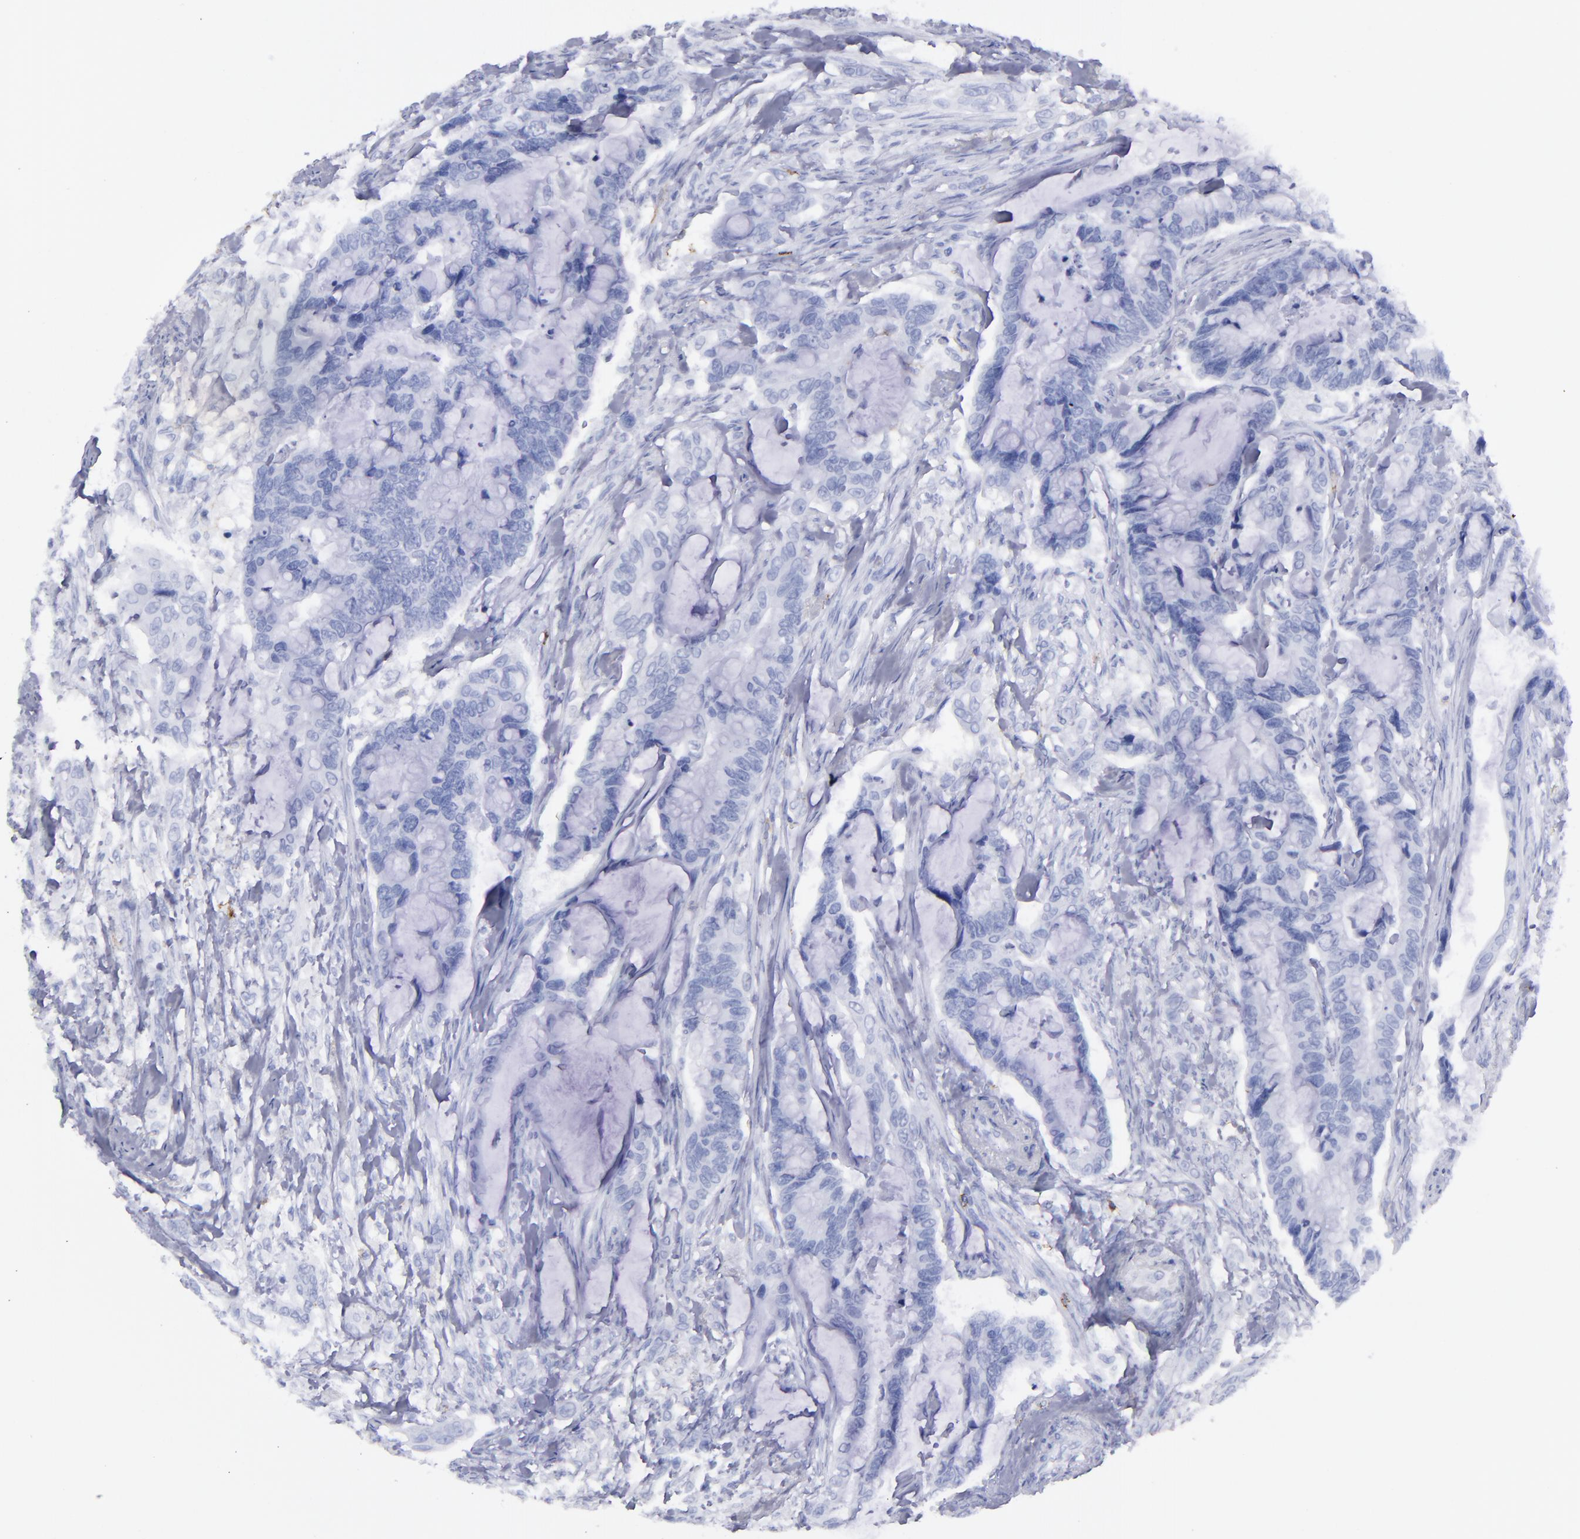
{"staining": {"intensity": "negative", "quantity": "none", "location": "none"}, "tissue": "colorectal cancer", "cell_type": "Tumor cells", "image_type": "cancer", "snomed": [{"axis": "morphology", "description": "Adenocarcinoma, NOS"}, {"axis": "topography", "description": "Rectum"}], "caption": "Colorectal adenocarcinoma was stained to show a protein in brown. There is no significant expression in tumor cells.", "gene": "SELPLG", "patient": {"sex": "female", "age": 59}}